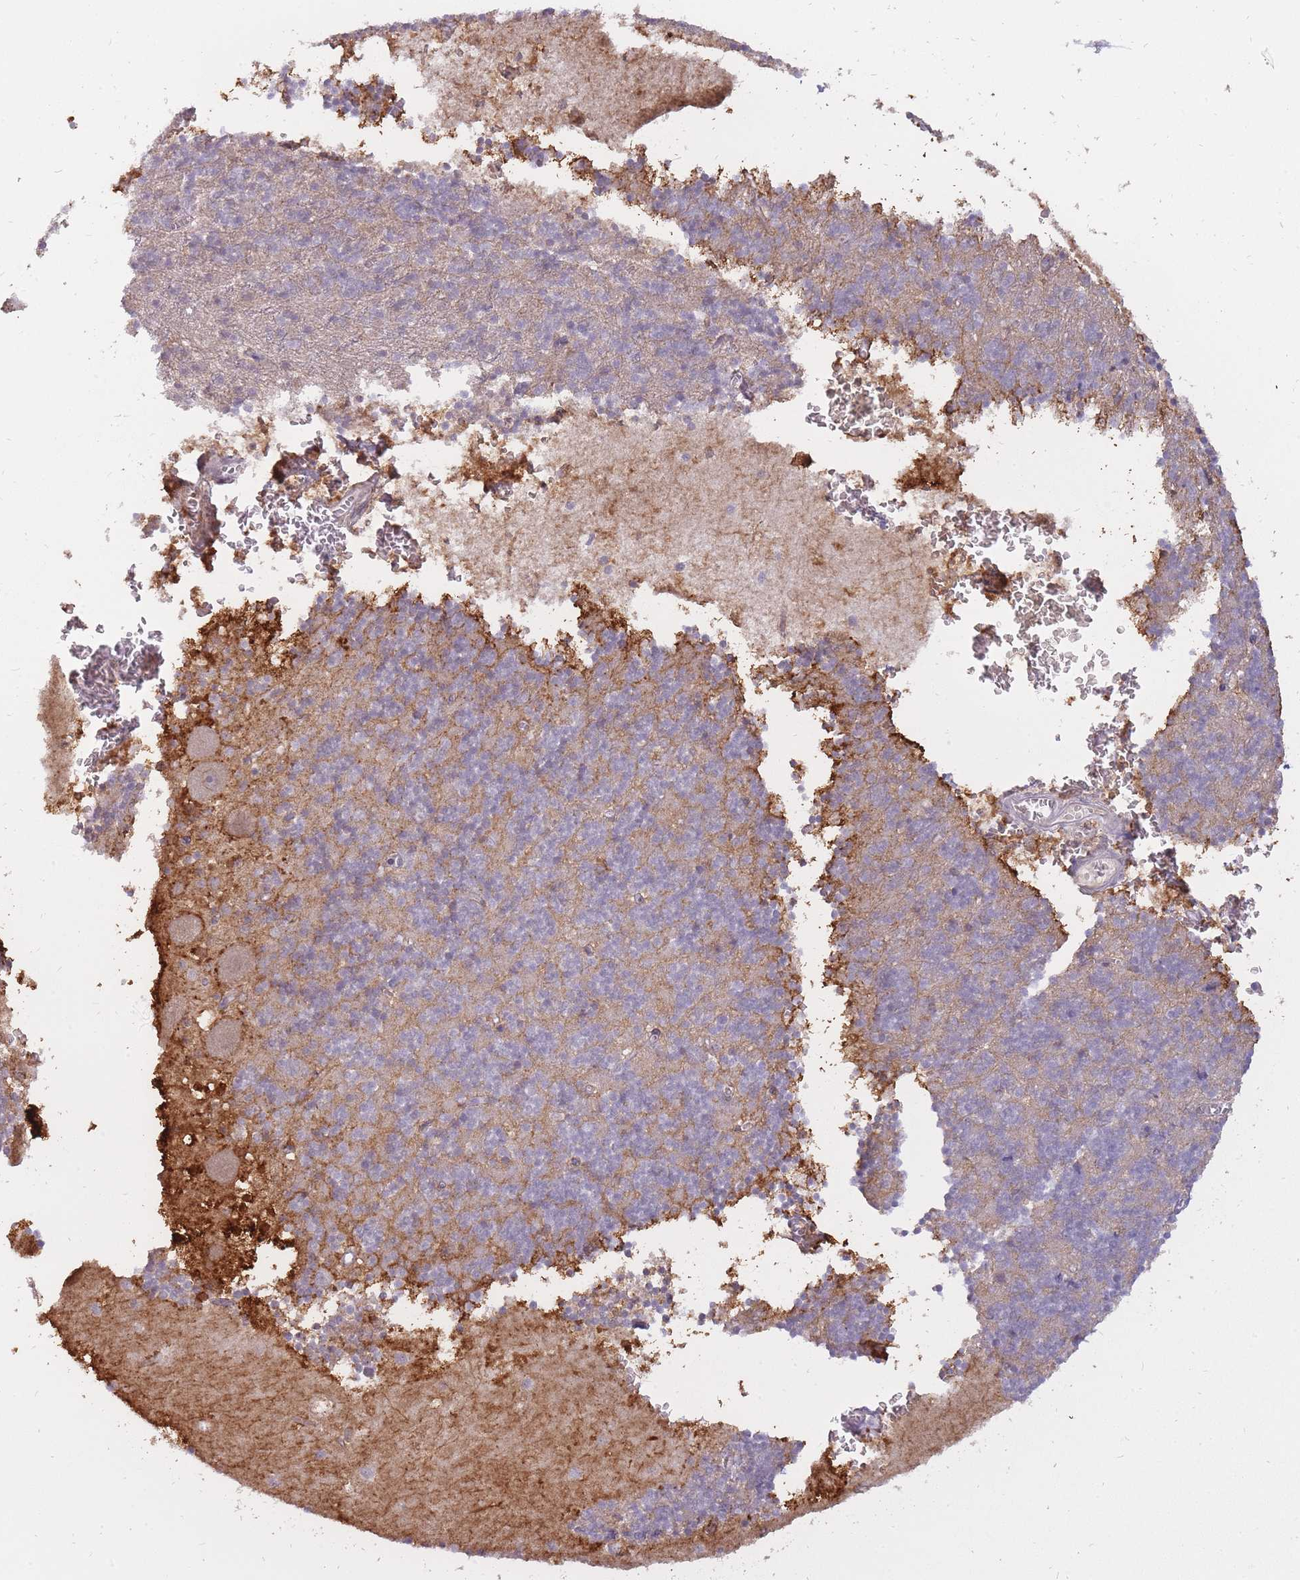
{"staining": {"intensity": "weak", "quantity": "25%-75%", "location": "cytoplasmic/membranous"}, "tissue": "cerebellum", "cell_type": "Cells in granular layer", "image_type": "normal", "snomed": [{"axis": "morphology", "description": "Normal tissue, NOS"}, {"axis": "topography", "description": "Cerebellum"}], "caption": "The image exhibits a brown stain indicating the presence of a protein in the cytoplasmic/membranous of cells in granular layer in cerebellum. Nuclei are stained in blue.", "gene": "POM121C", "patient": {"sex": "male", "age": 54}}